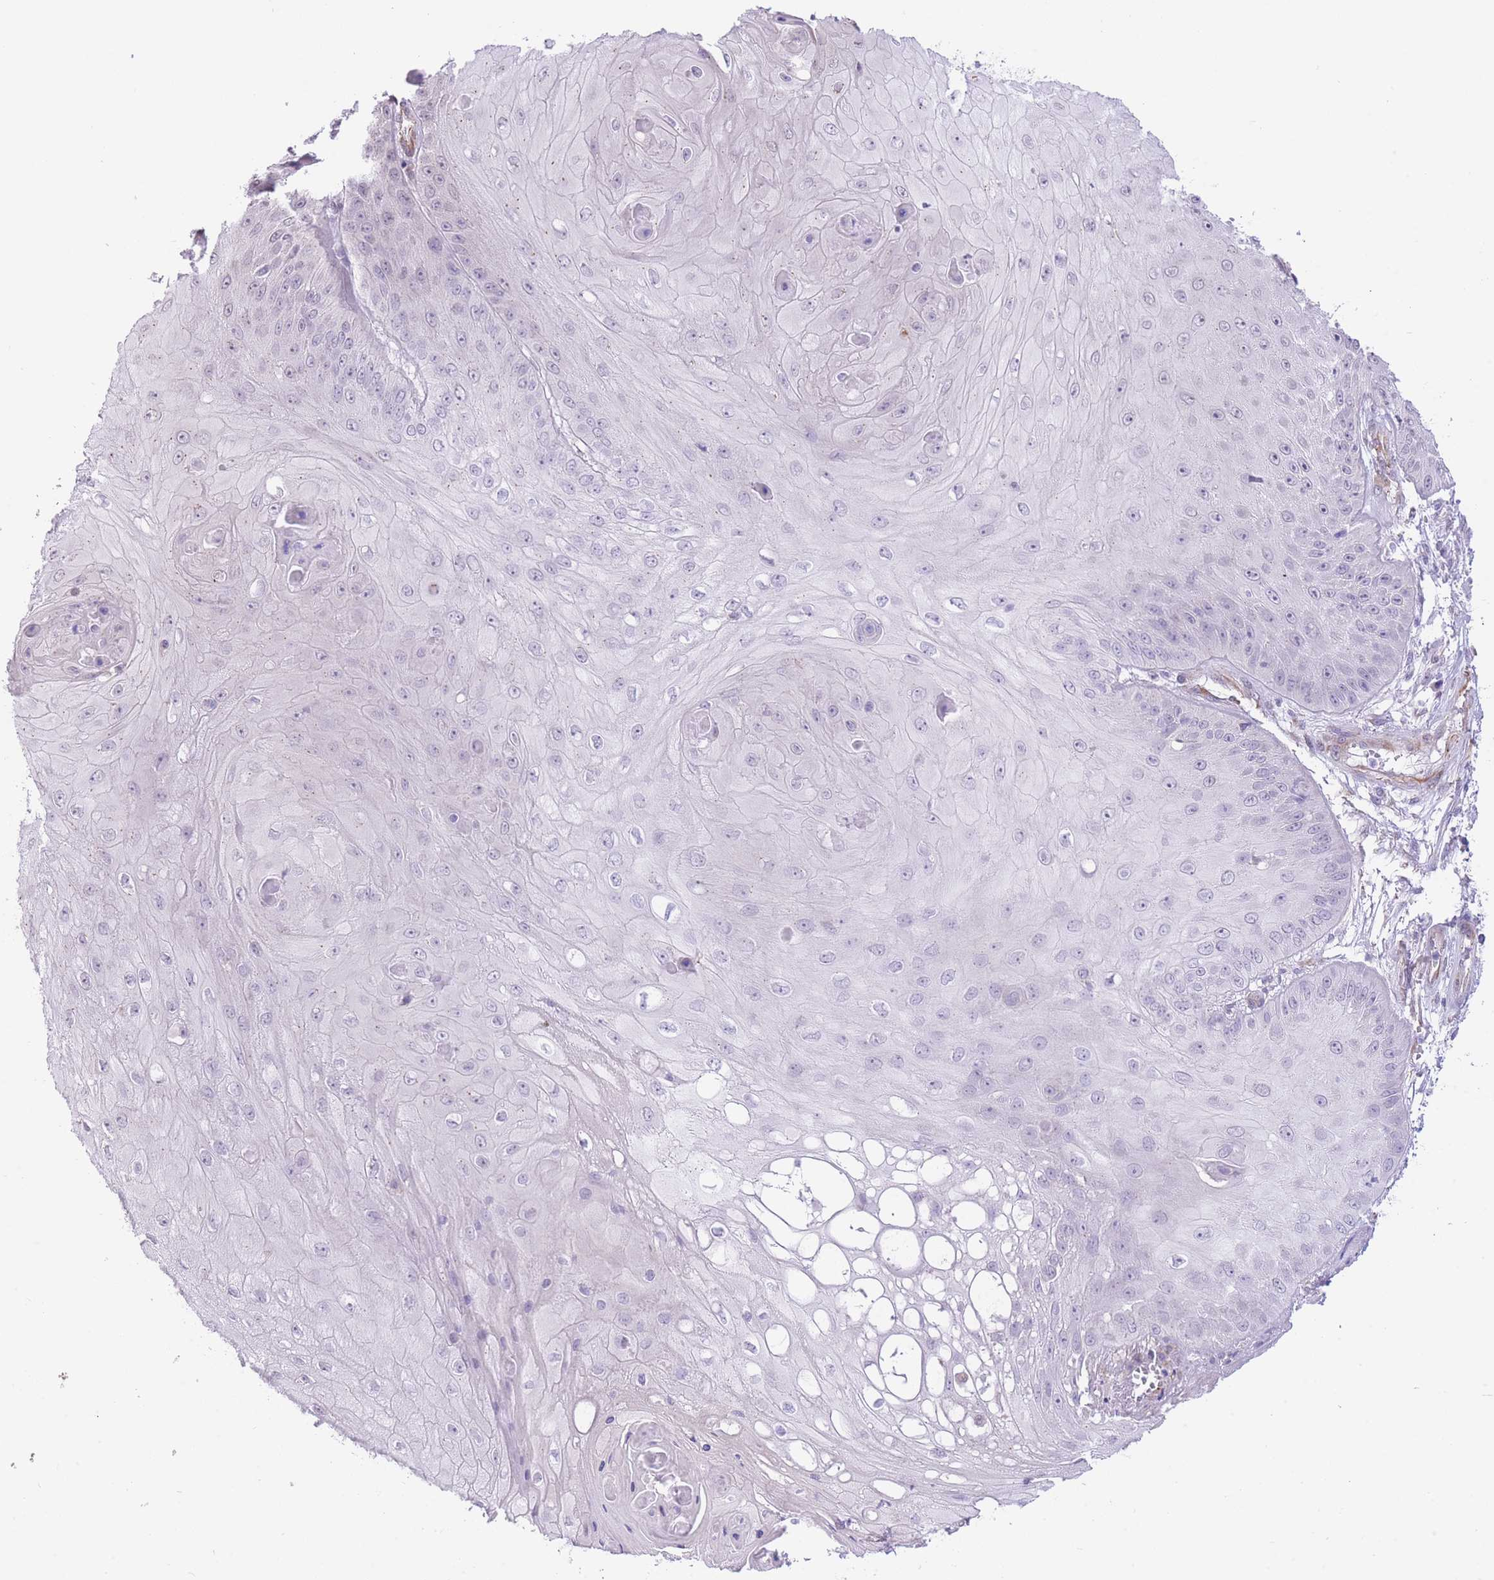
{"staining": {"intensity": "negative", "quantity": "none", "location": "none"}, "tissue": "skin cancer", "cell_type": "Tumor cells", "image_type": "cancer", "snomed": [{"axis": "morphology", "description": "Squamous cell carcinoma, NOS"}, {"axis": "topography", "description": "Skin"}], "caption": "The micrograph shows no staining of tumor cells in skin squamous cell carcinoma.", "gene": "PSG8", "patient": {"sex": "male", "age": 70}}